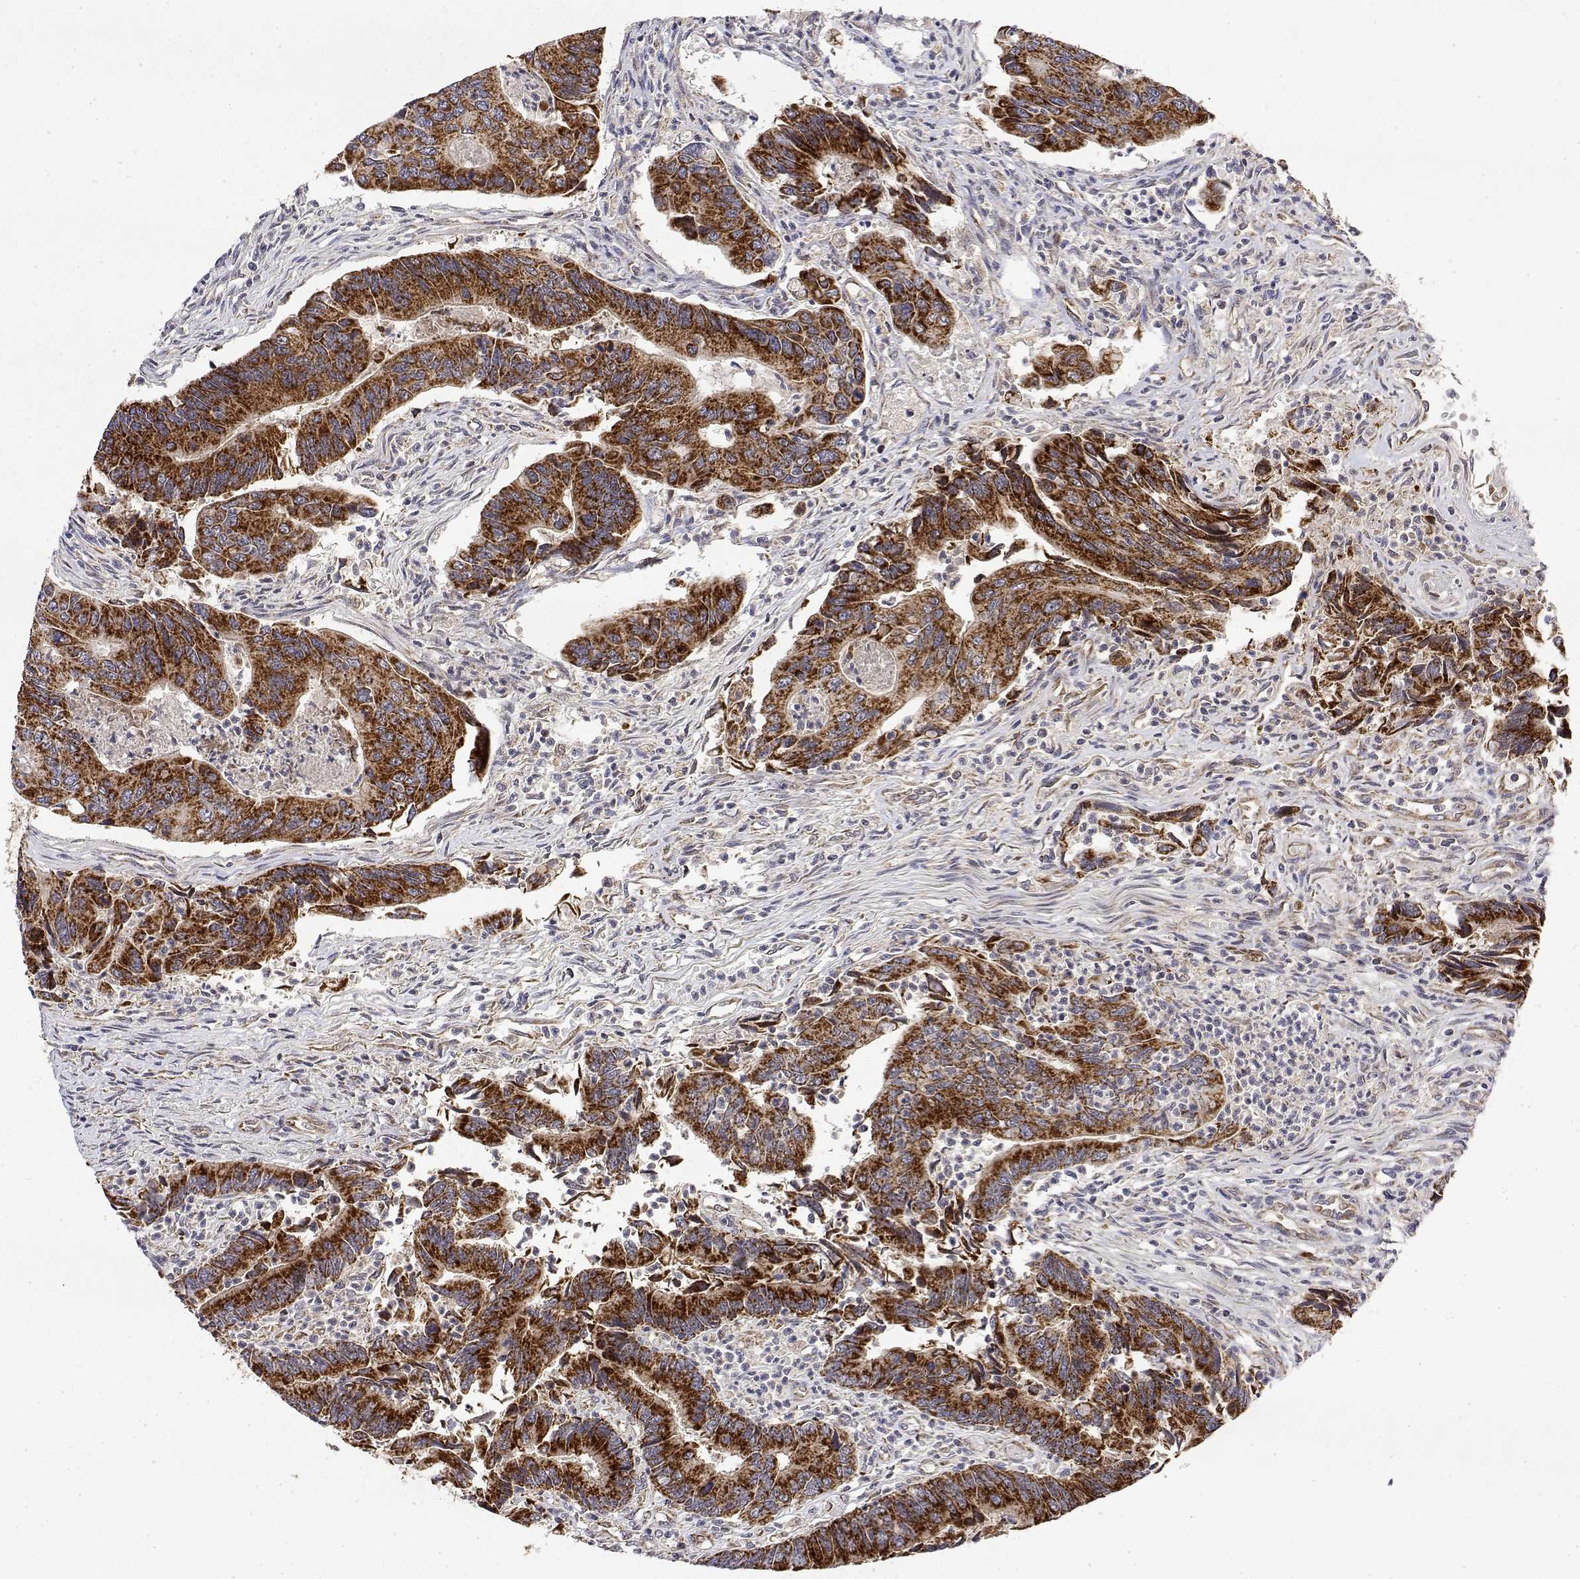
{"staining": {"intensity": "strong", "quantity": ">75%", "location": "cytoplasmic/membranous"}, "tissue": "colorectal cancer", "cell_type": "Tumor cells", "image_type": "cancer", "snomed": [{"axis": "morphology", "description": "Adenocarcinoma, NOS"}, {"axis": "topography", "description": "Colon"}], "caption": "A micrograph of colorectal cancer stained for a protein exhibits strong cytoplasmic/membranous brown staining in tumor cells. (DAB (3,3'-diaminobenzidine) = brown stain, brightfield microscopy at high magnification).", "gene": "GADD45GIP1", "patient": {"sex": "female", "age": 67}}